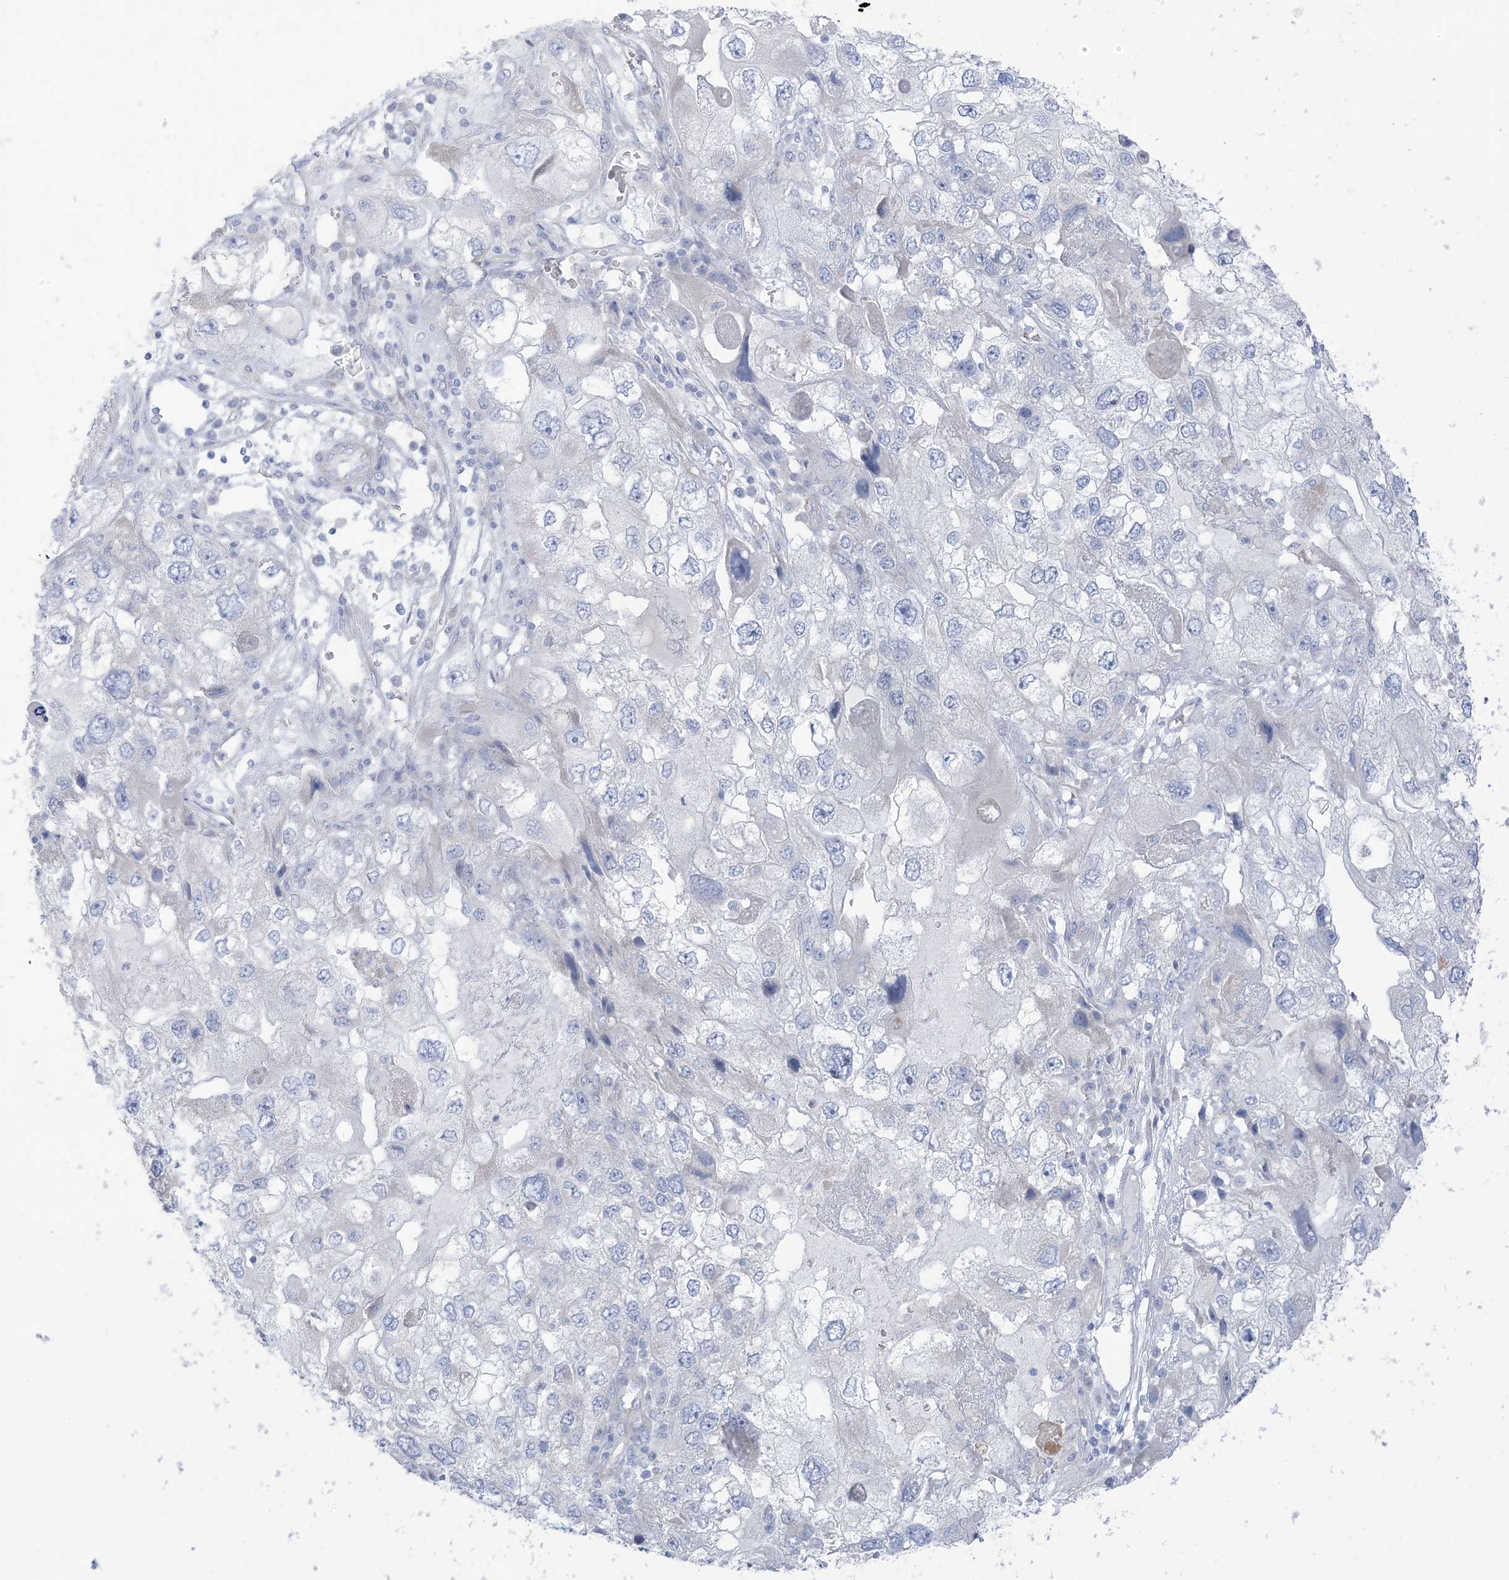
{"staining": {"intensity": "negative", "quantity": "none", "location": "none"}, "tissue": "endometrial cancer", "cell_type": "Tumor cells", "image_type": "cancer", "snomed": [{"axis": "morphology", "description": "Adenocarcinoma, NOS"}, {"axis": "topography", "description": "Endometrium"}], "caption": "This is an immunohistochemistry photomicrograph of human endometrial adenocarcinoma. There is no staining in tumor cells.", "gene": "XIRP2", "patient": {"sex": "female", "age": 49}}